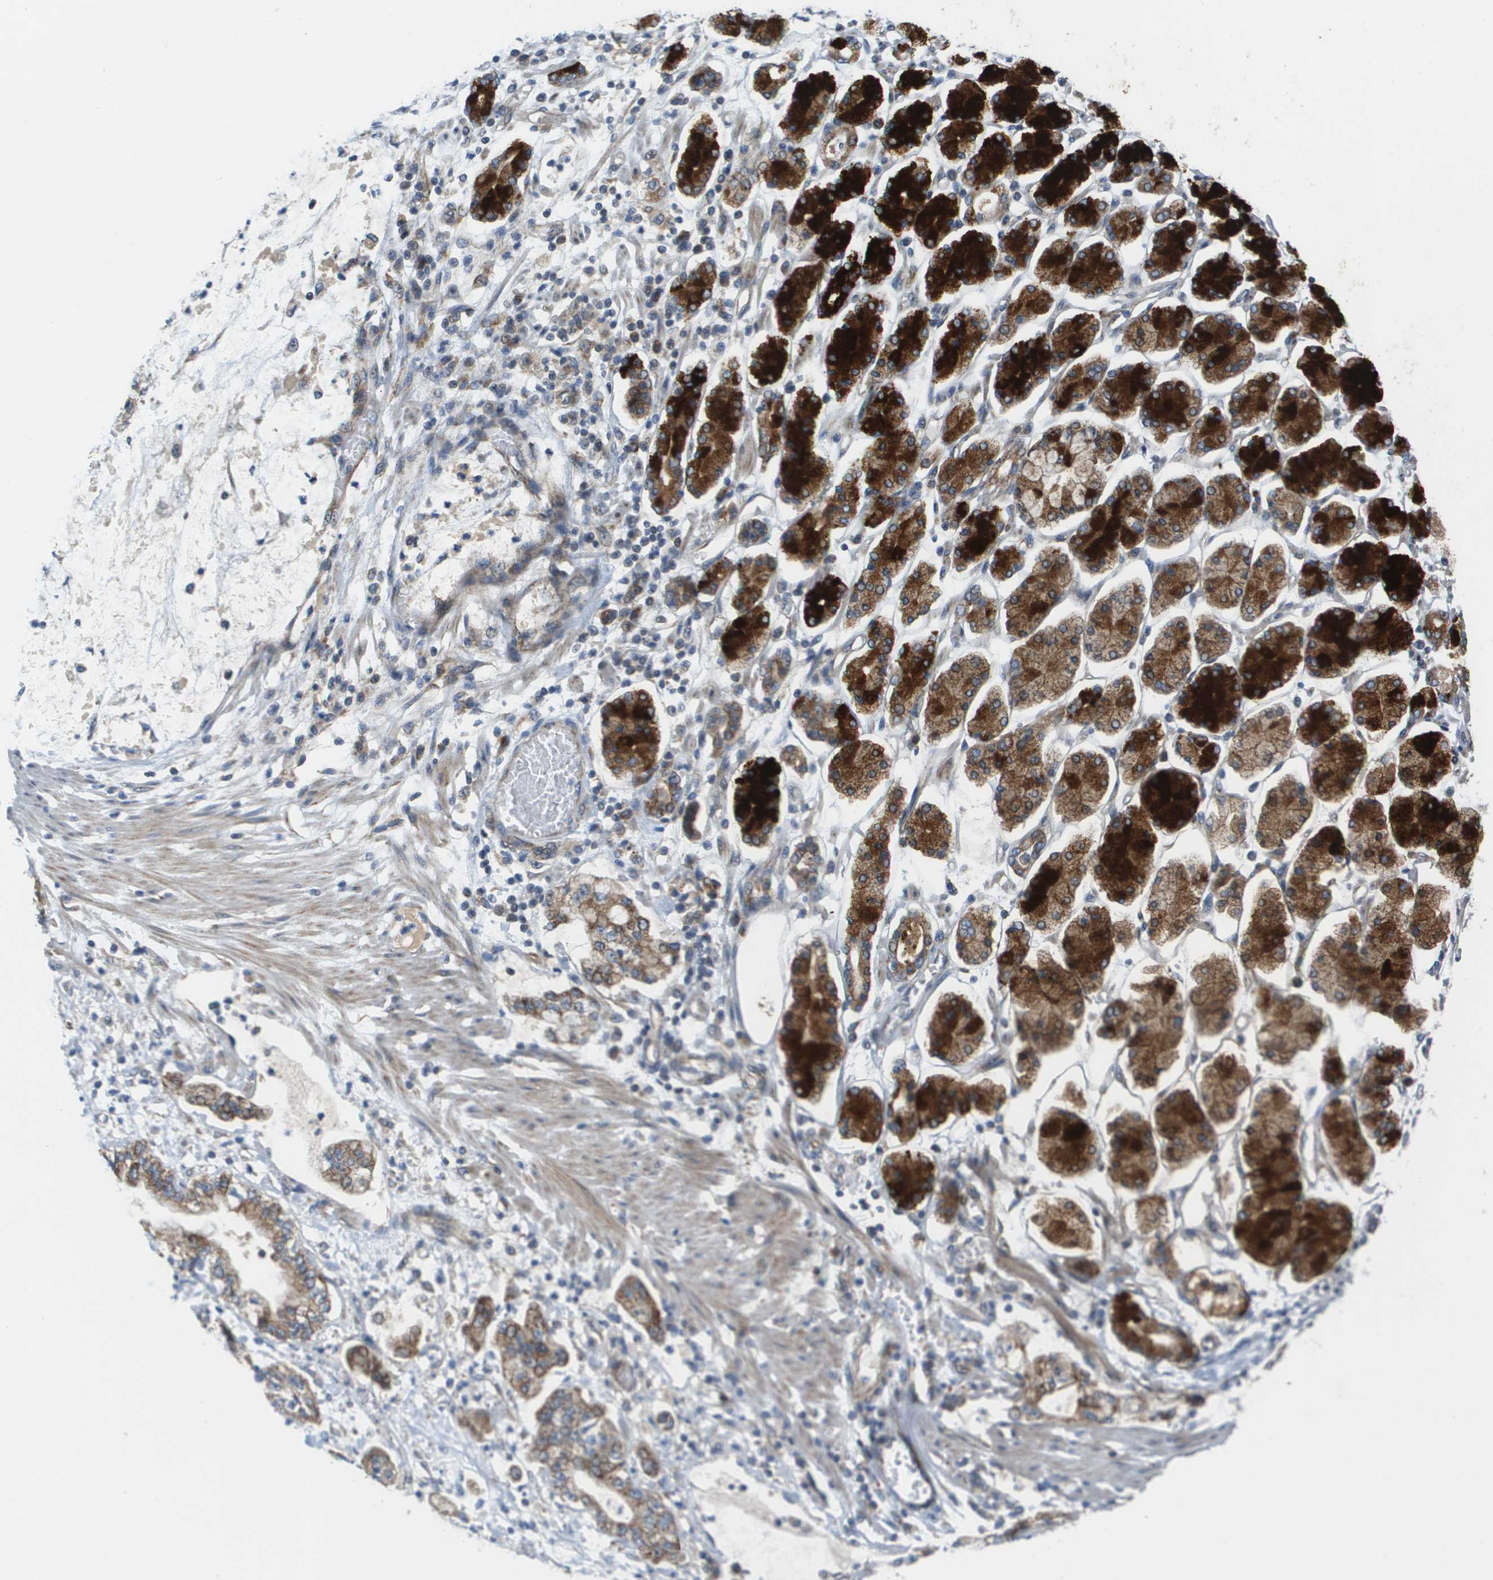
{"staining": {"intensity": "moderate", "quantity": ">75%", "location": "cytoplasmic/membranous"}, "tissue": "stomach cancer", "cell_type": "Tumor cells", "image_type": "cancer", "snomed": [{"axis": "morphology", "description": "Adenocarcinoma, NOS"}, {"axis": "topography", "description": "Stomach"}], "caption": "Immunohistochemical staining of stomach adenocarcinoma demonstrates medium levels of moderate cytoplasmic/membranous protein expression in about >75% of tumor cells.", "gene": "KRT23", "patient": {"sex": "male", "age": 76}}